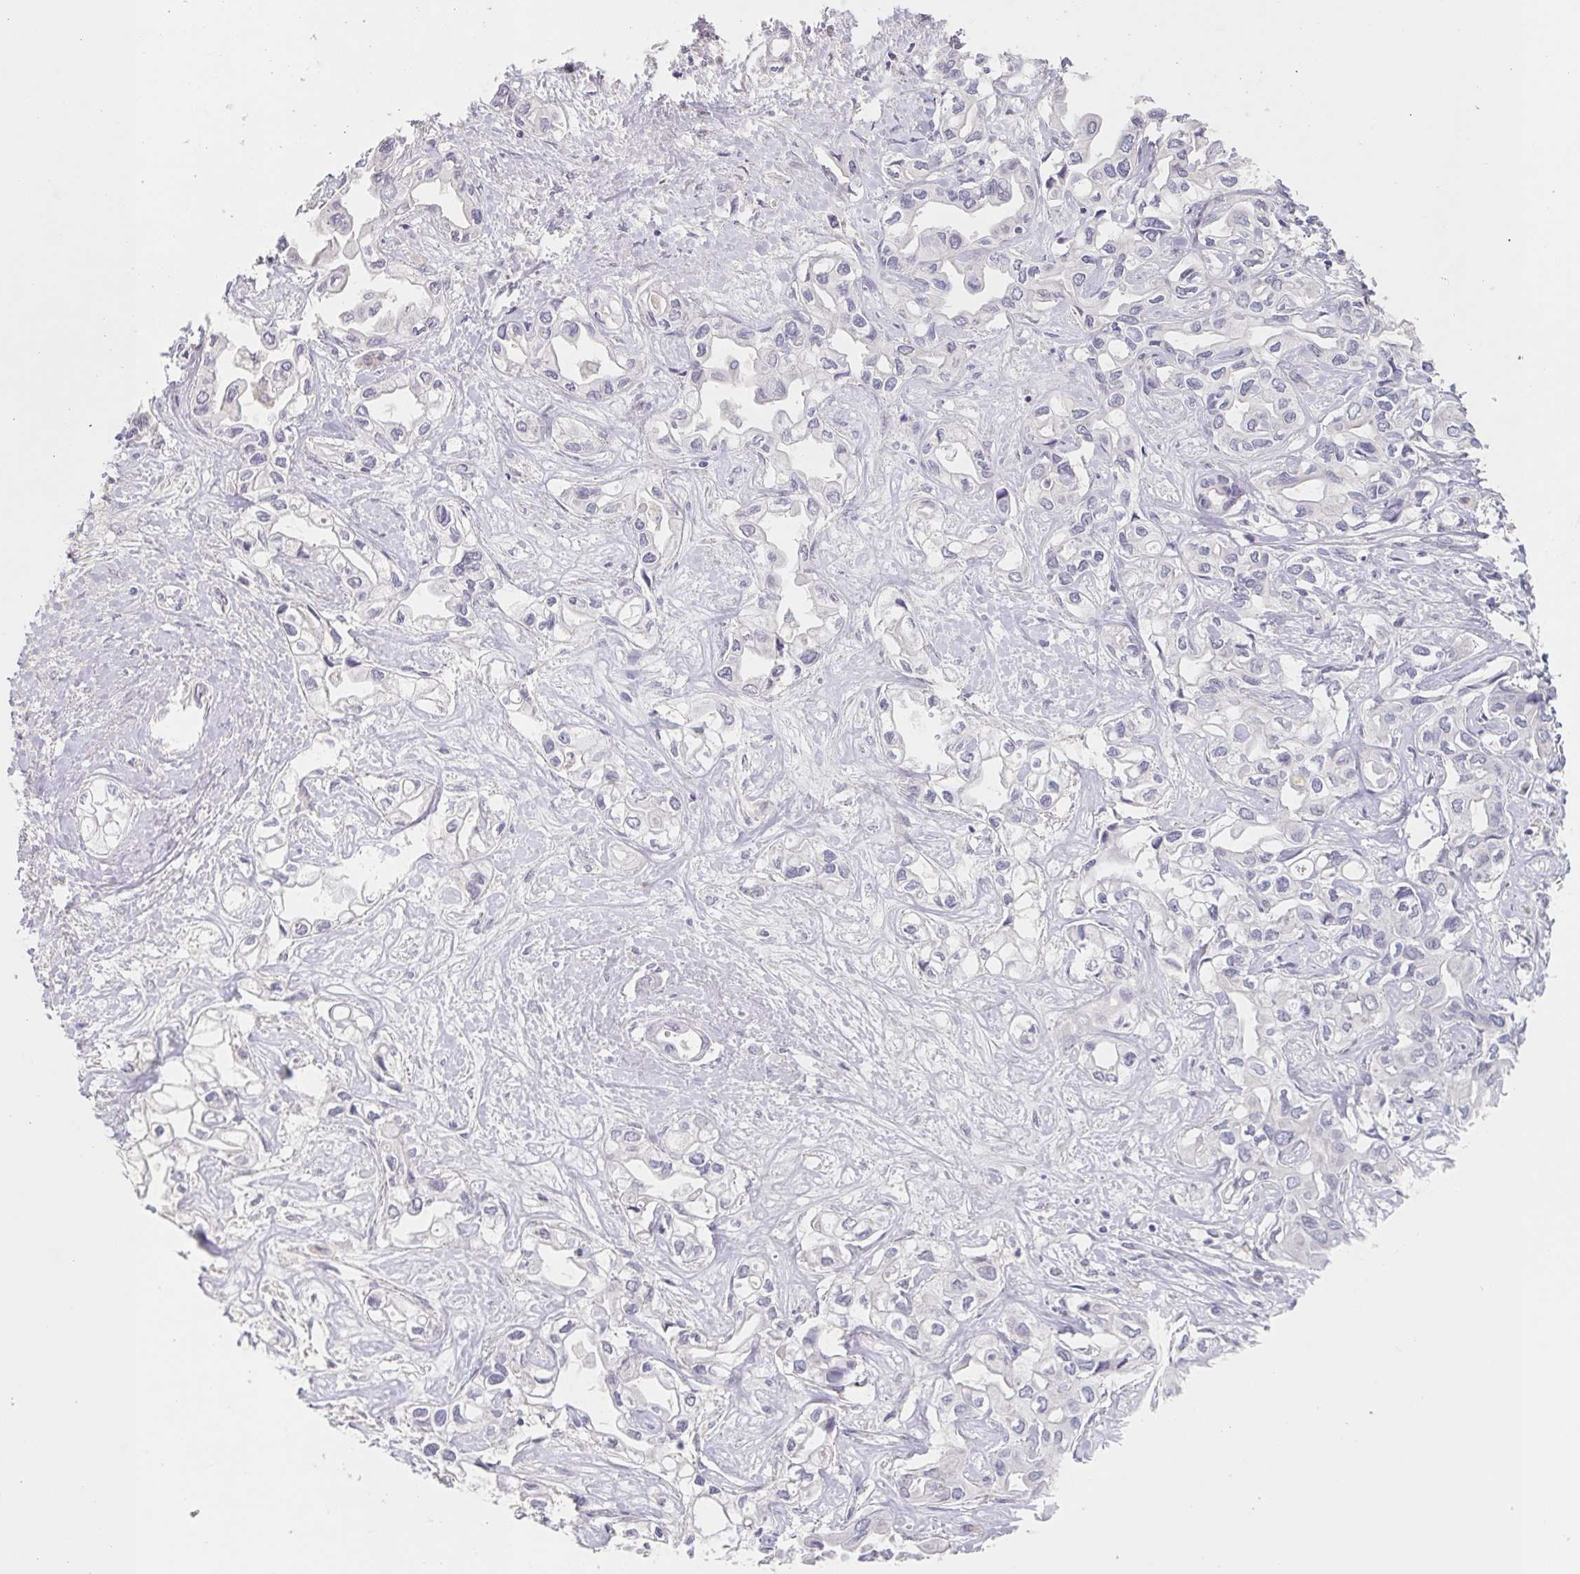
{"staining": {"intensity": "negative", "quantity": "none", "location": "none"}, "tissue": "liver cancer", "cell_type": "Tumor cells", "image_type": "cancer", "snomed": [{"axis": "morphology", "description": "Cholangiocarcinoma"}, {"axis": "topography", "description": "Liver"}], "caption": "Immunohistochemical staining of human cholangiocarcinoma (liver) exhibits no significant expression in tumor cells.", "gene": "INSL5", "patient": {"sex": "female", "age": 64}}